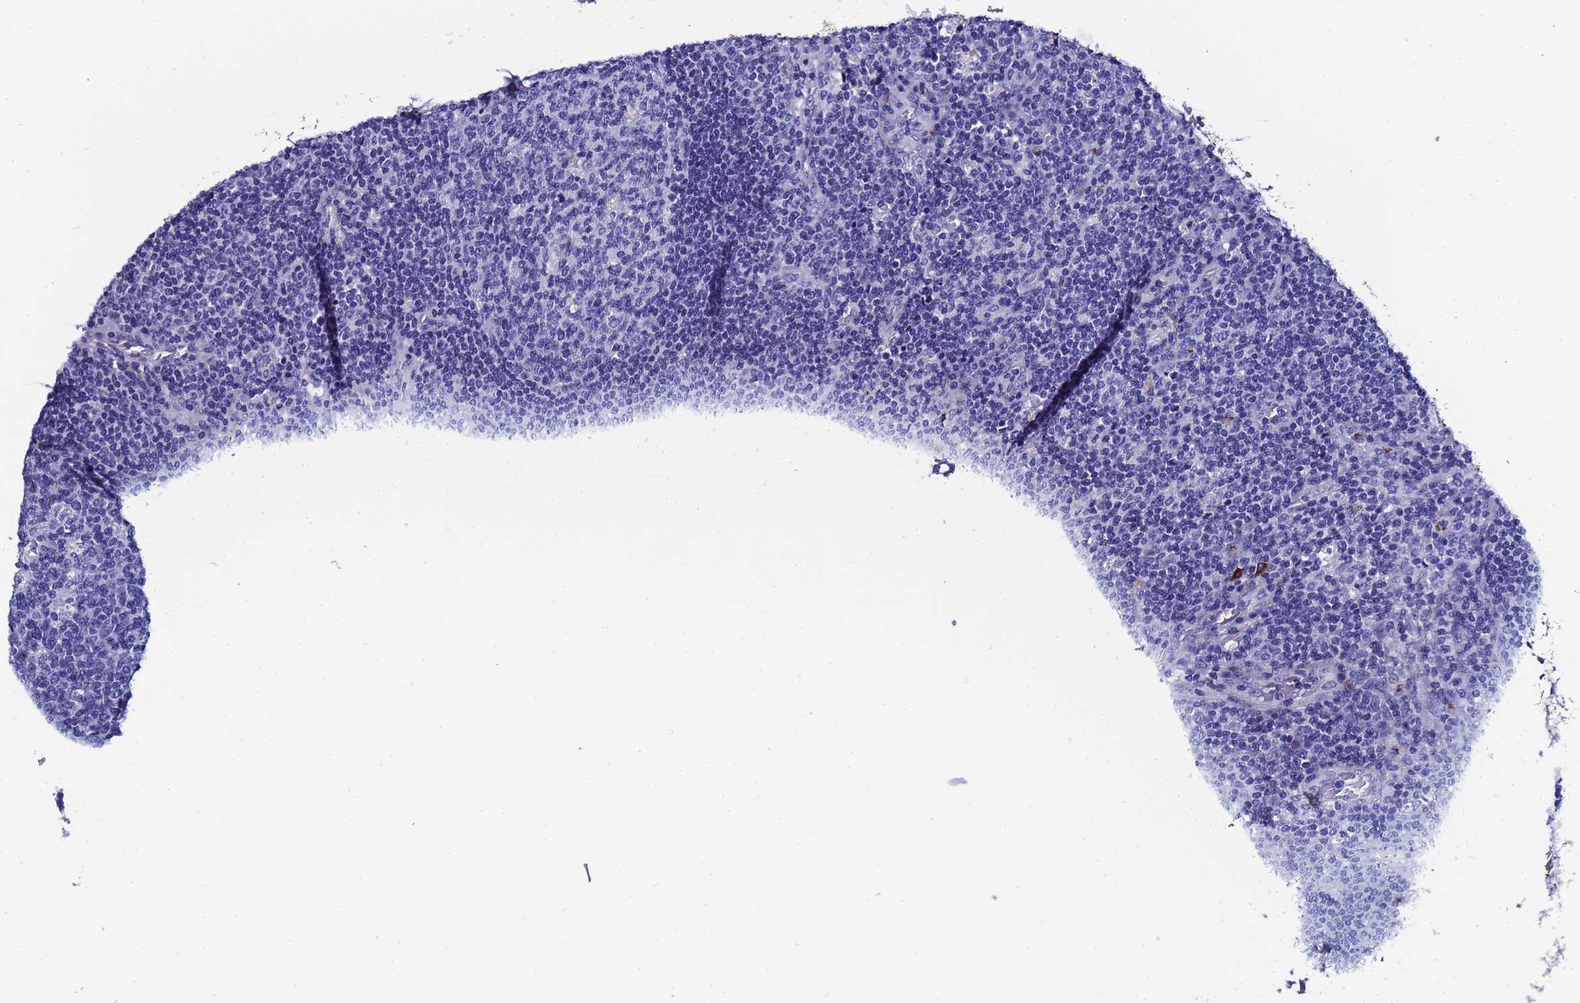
{"staining": {"intensity": "negative", "quantity": "none", "location": "none"}, "tissue": "lymph node", "cell_type": "Germinal center cells", "image_type": "normal", "snomed": [{"axis": "morphology", "description": "Normal tissue, NOS"}, {"axis": "topography", "description": "Lymph node"}], "caption": "Immunohistochemistry micrograph of unremarkable lymph node: human lymph node stained with DAB shows no significant protein expression in germinal center cells. The staining was performed using DAB to visualize the protein expression in brown, while the nuclei were stained in blue with hematoxylin (Magnification: 20x).", "gene": "ADIPOQ", "patient": {"sex": "male", "age": 58}}